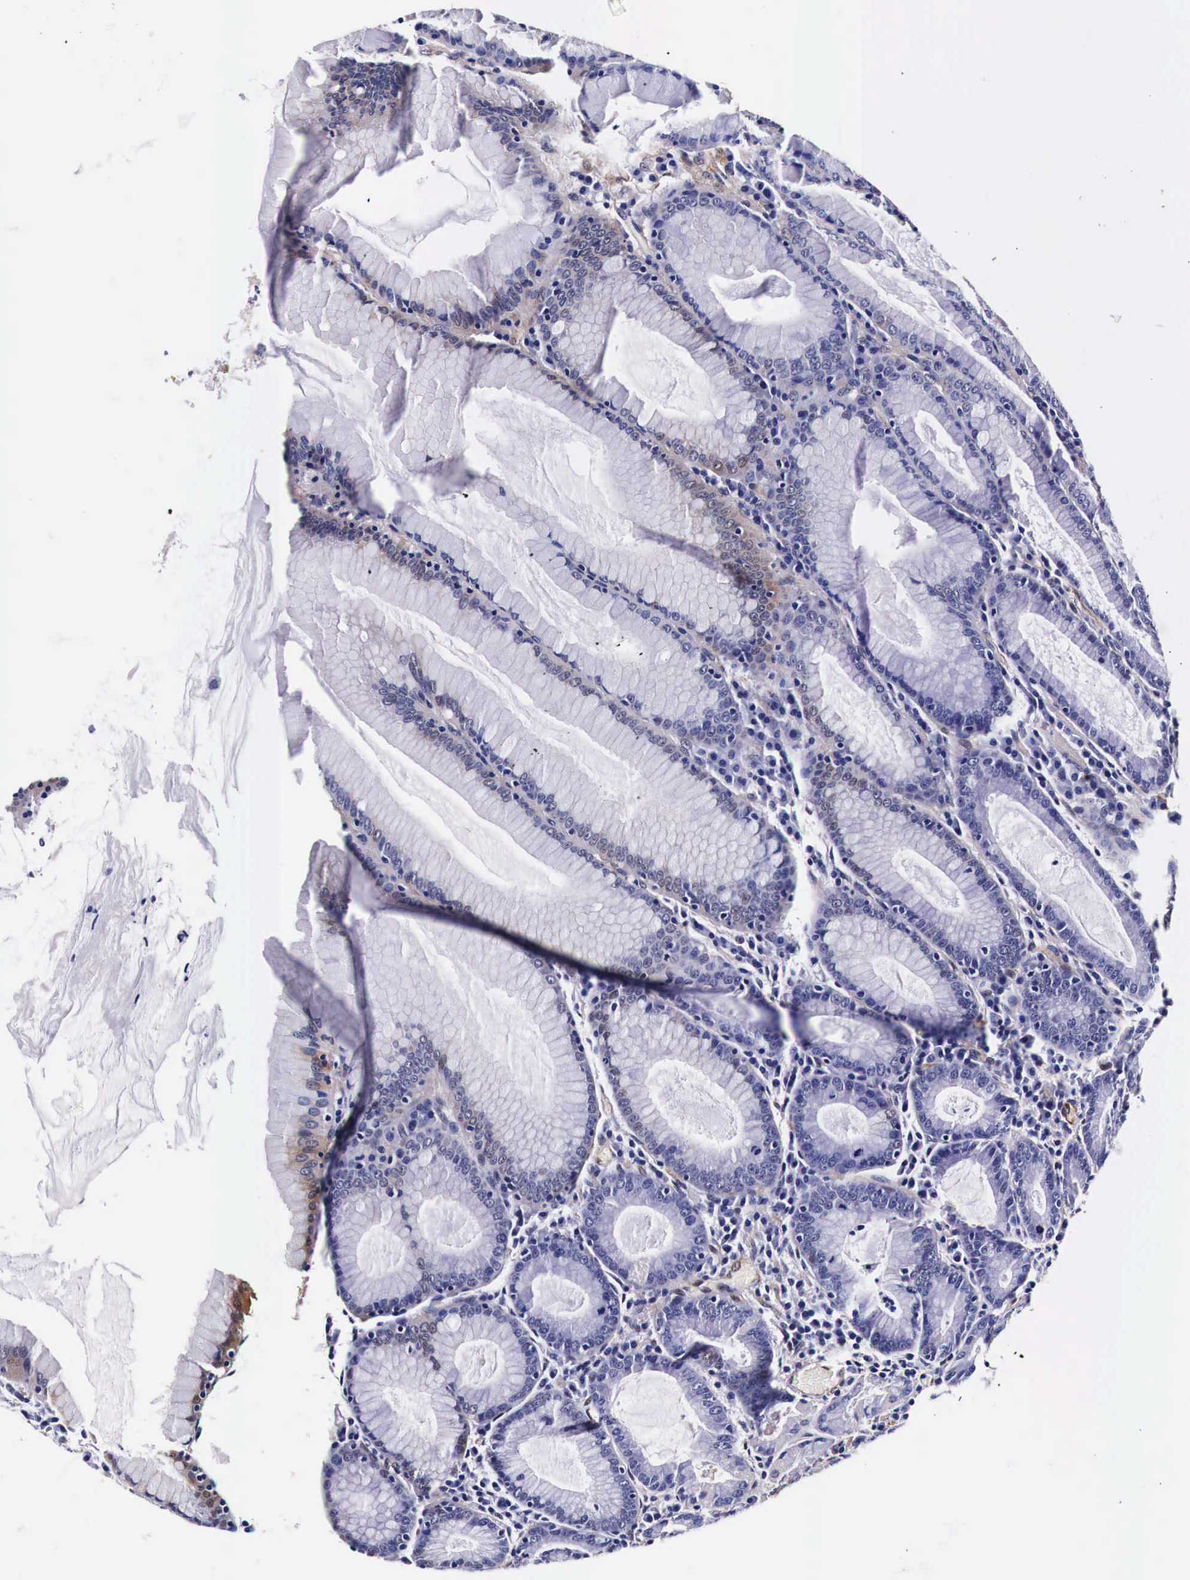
{"staining": {"intensity": "strong", "quantity": "25%-75%", "location": "cytoplasmic/membranous"}, "tissue": "stomach", "cell_type": "Glandular cells", "image_type": "normal", "snomed": [{"axis": "morphology", "description": "Normal tissue, NOS"}, {"axis": "topography", "description": "Stomach, lower"}], "caption": "Stomach stained for a protein displays strong cytoplasmic/membranous positivity in glandular cells. Nuclei are stained in blue.", "gene": "HSPB1", "patient": {"sex": "female", "age": 43}}